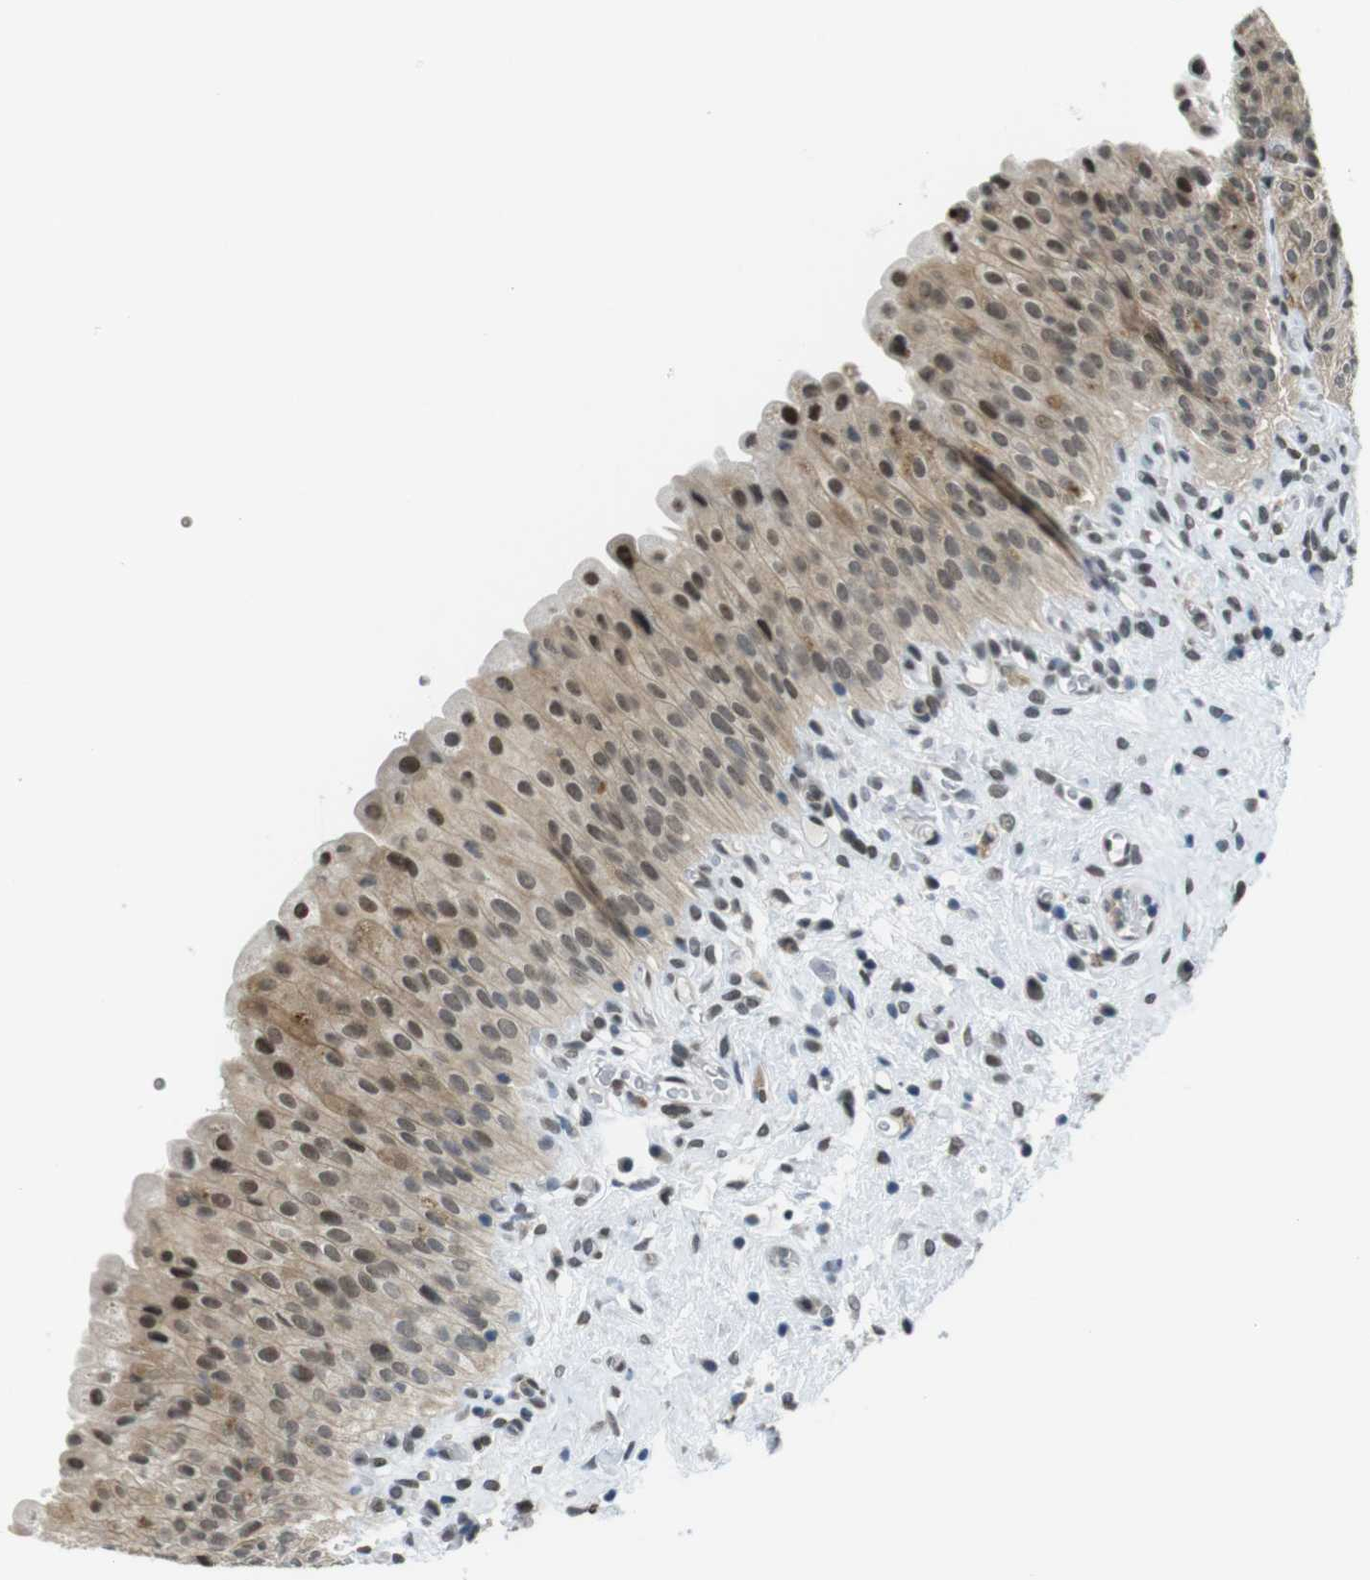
{"staining": {"intensity": "moderate", "quantity": ">75%", "location": "cytoplasmic/membranous,nuclear"}, "tissue": "urinary bladder", "cell_type": "Urothelial cells", "image_type": "normal", "snomed": [{"axis": "morphology", "description": "Normal tissue, NOS"}, {"axis": "morphology", "description": "Urothelial carcinoma, High grade"}, {"axis": "topography", "description": "Urinary bladder"}], "caption": "IHC photomicrograph of unremarkable urinary bladder: urinary bladder stained using immunohistochemistry exhibits medium levels of moderate protein expression localized specifically in the cytoplasmic/membranous,nuclear of urothelial cells, appearing as a cytoplasmic/membranous,nuclear brown color.", "gene": "USP7", "patient": {"sex": "male", "age": 46}}